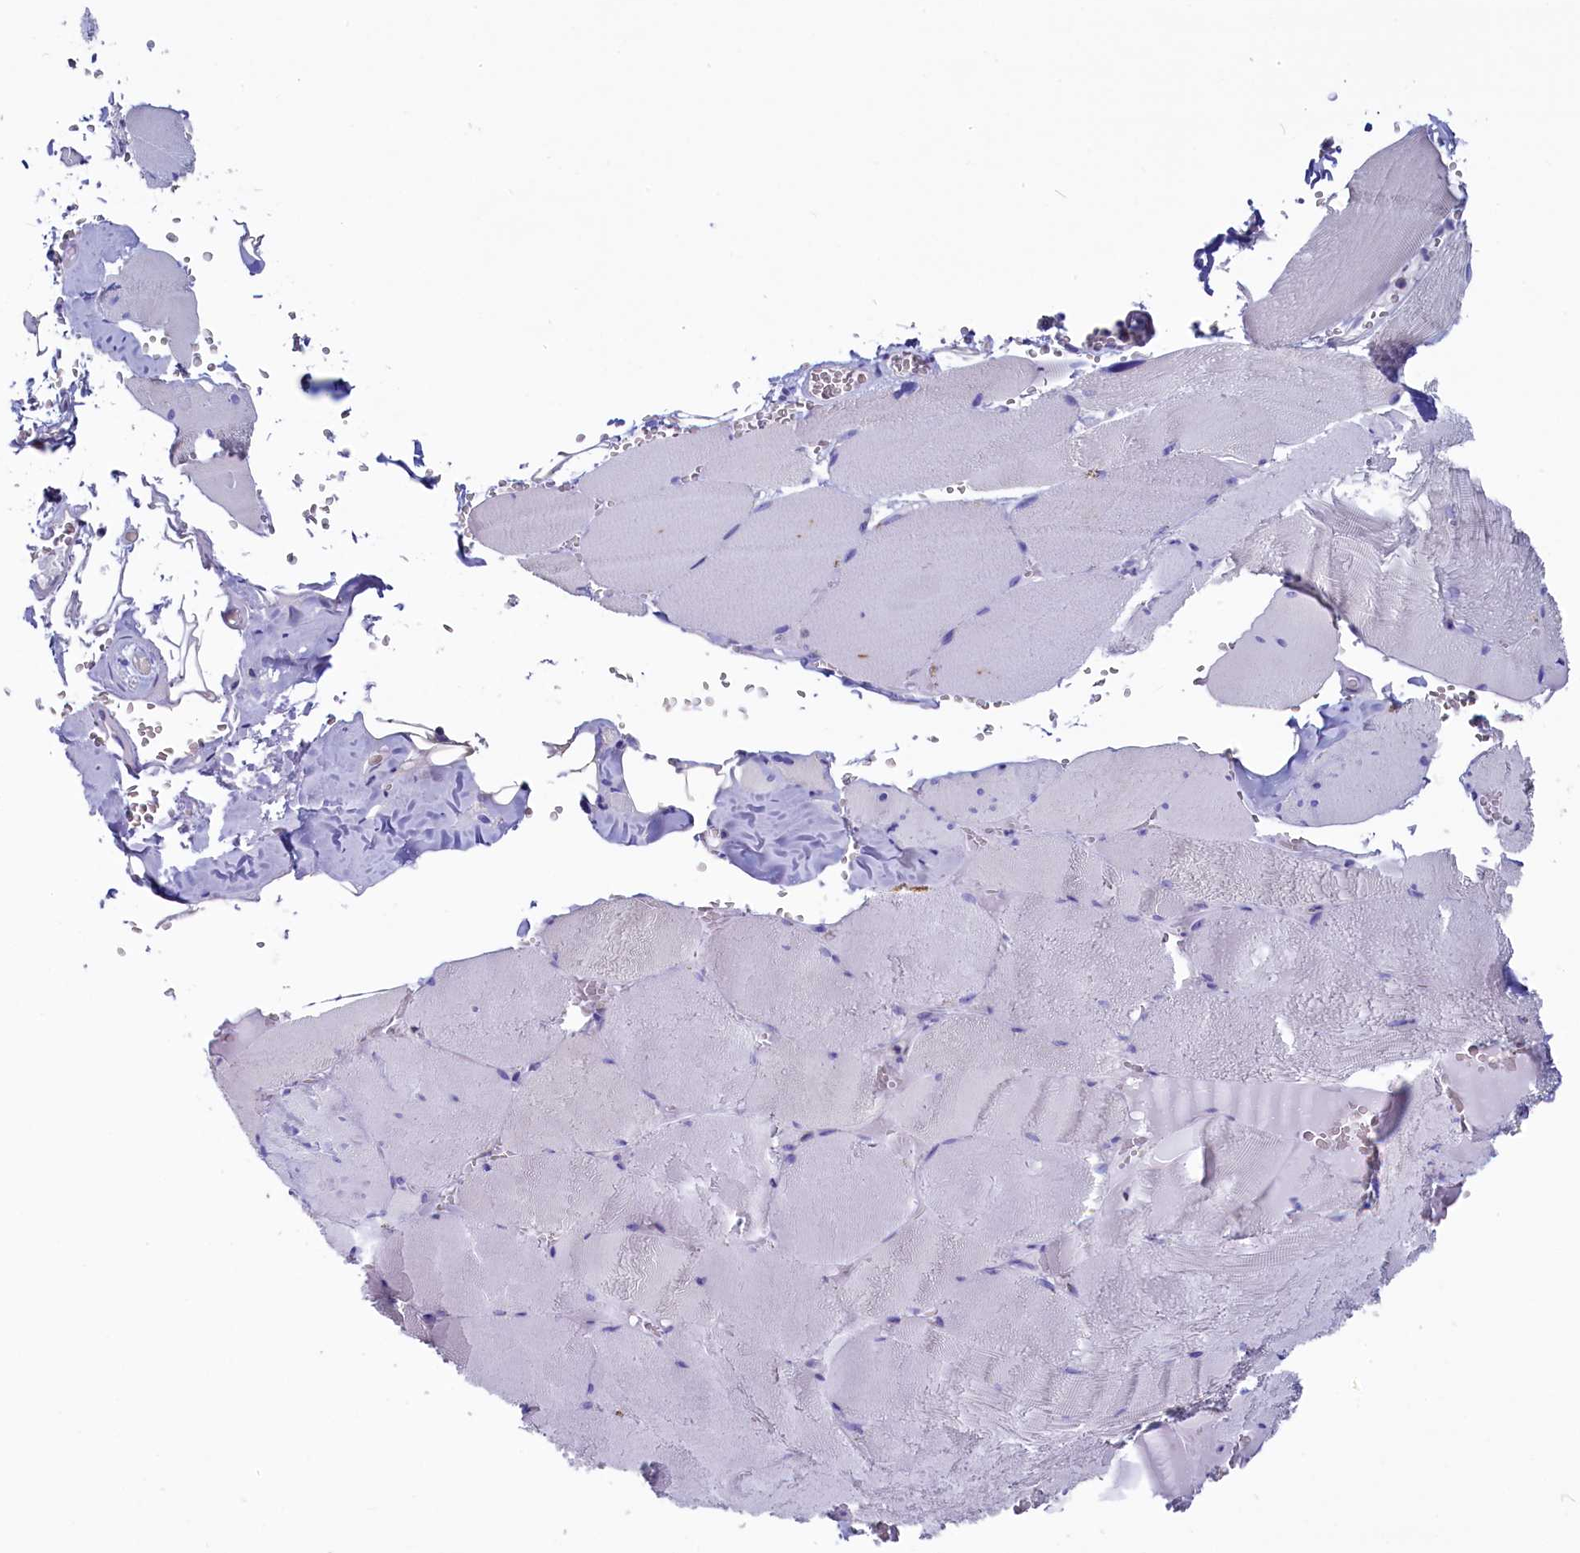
{"staining": {"intensity": "negative", "quantity": "none", "location": "none"}, "tissue": "skeletal muscle", "cell_type": "Myocytes", "image_type": "normal", "snomed": [{"axis": "morphology", "description": "Normal tissue, NOS"}, {"axis": "topography", "description": "Skeletal muscle"}, {"axis": "topography", "description": "Head-Neck"}], "caption": "Immunohistochemical staining of unremarkable human skeletal muscle demonstrates no significant positivity in myocytes.", "gene": "CIAPIN1", "patient": {"sex": "male", "age": 66}}